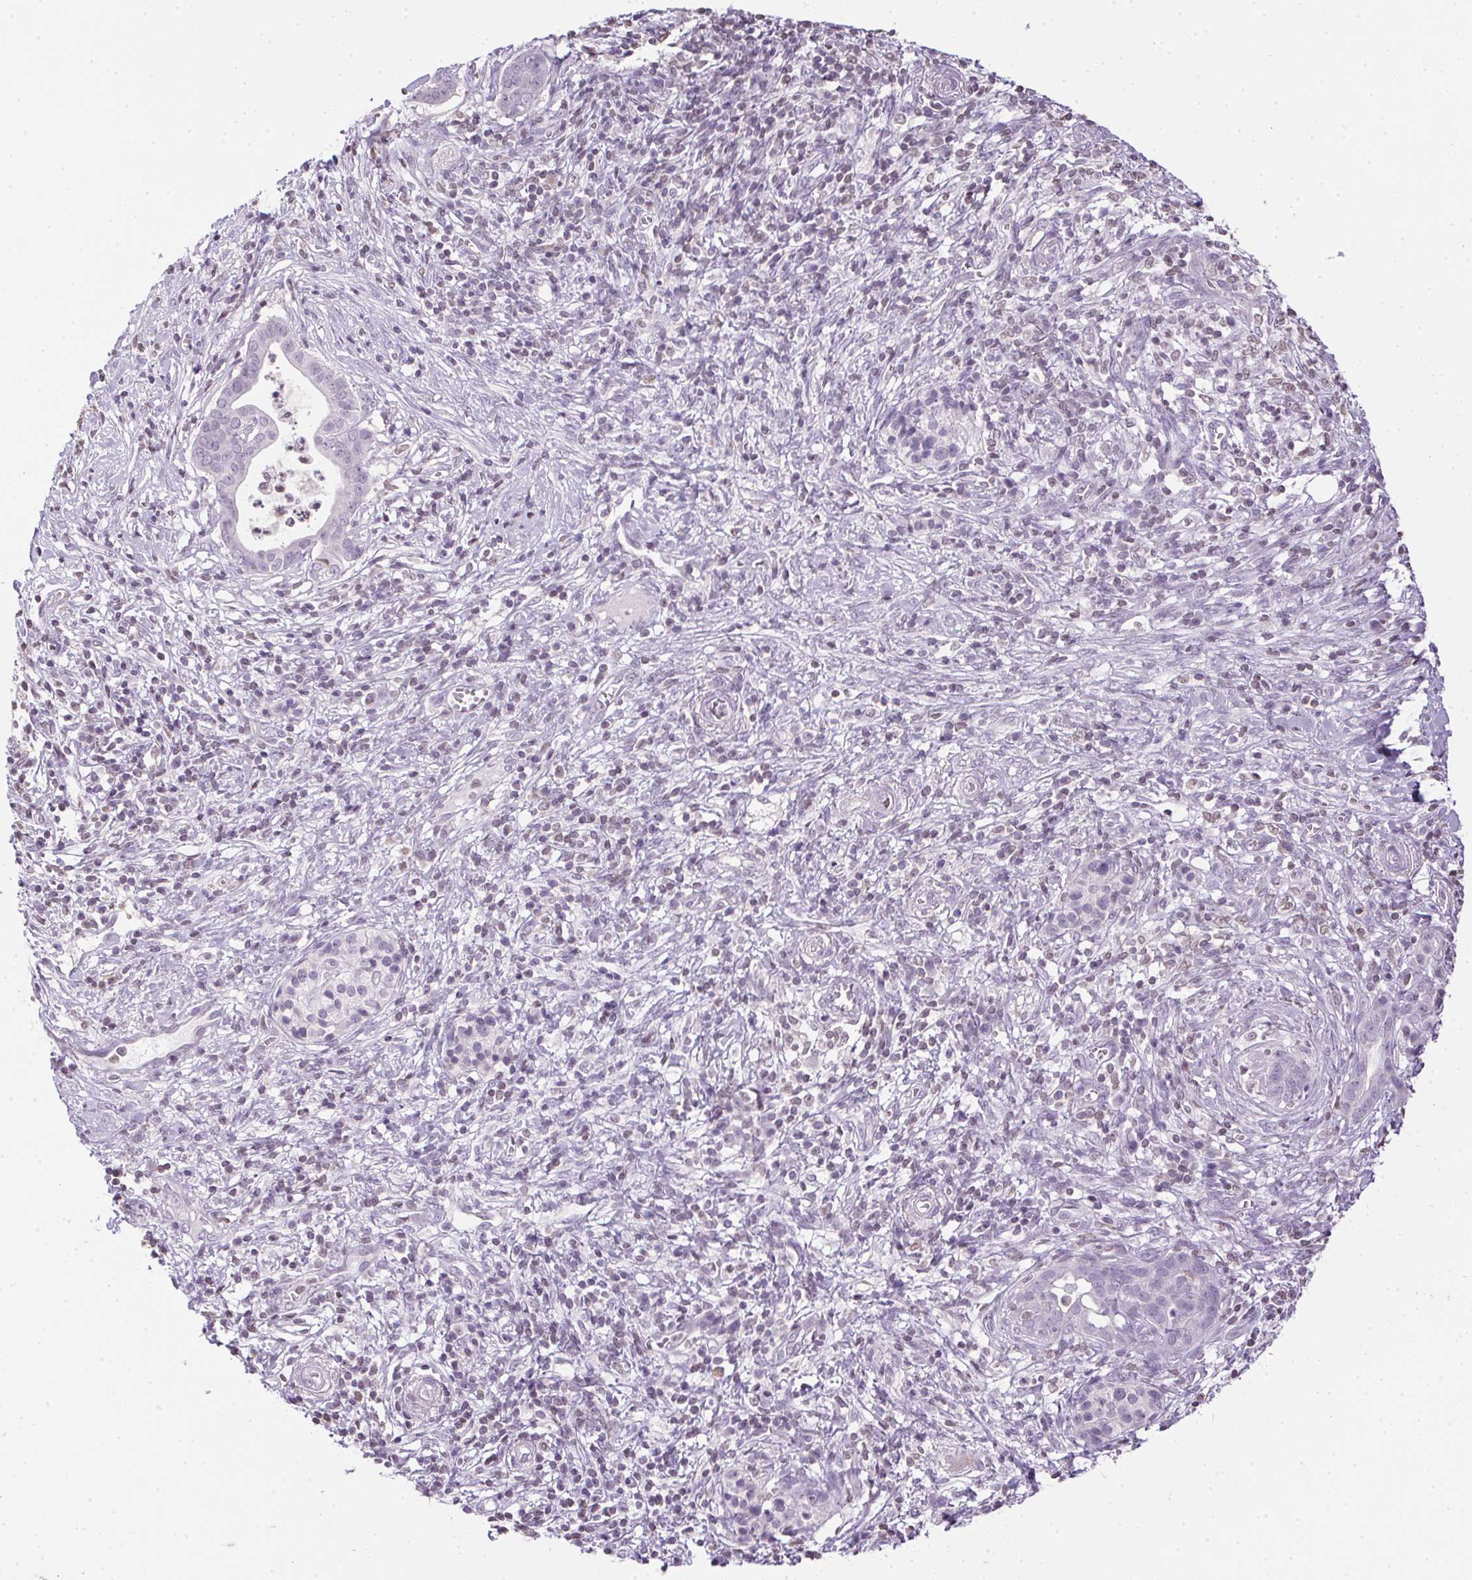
{"staining": {"intensity": "negative", "quantity": "none", "location": "none"}, "tissue": "pancreatic cancer", "cell_type": "Tumor cells", "image_type": "cancer", "snomed": [{"axis": "morphology", "description": "Adenocarcinoma, NOS"}, {"axis": "topography", "description": "Pancreas"}], "caption": "DAB (3,3'-diaminobenzidine) immunohistochemical staining of pancreatic adenocarcinoma demonstrates no significant positivity in tumor cells.", "gene": "PRL", "patient": {"sex": "male", "age": 61}}